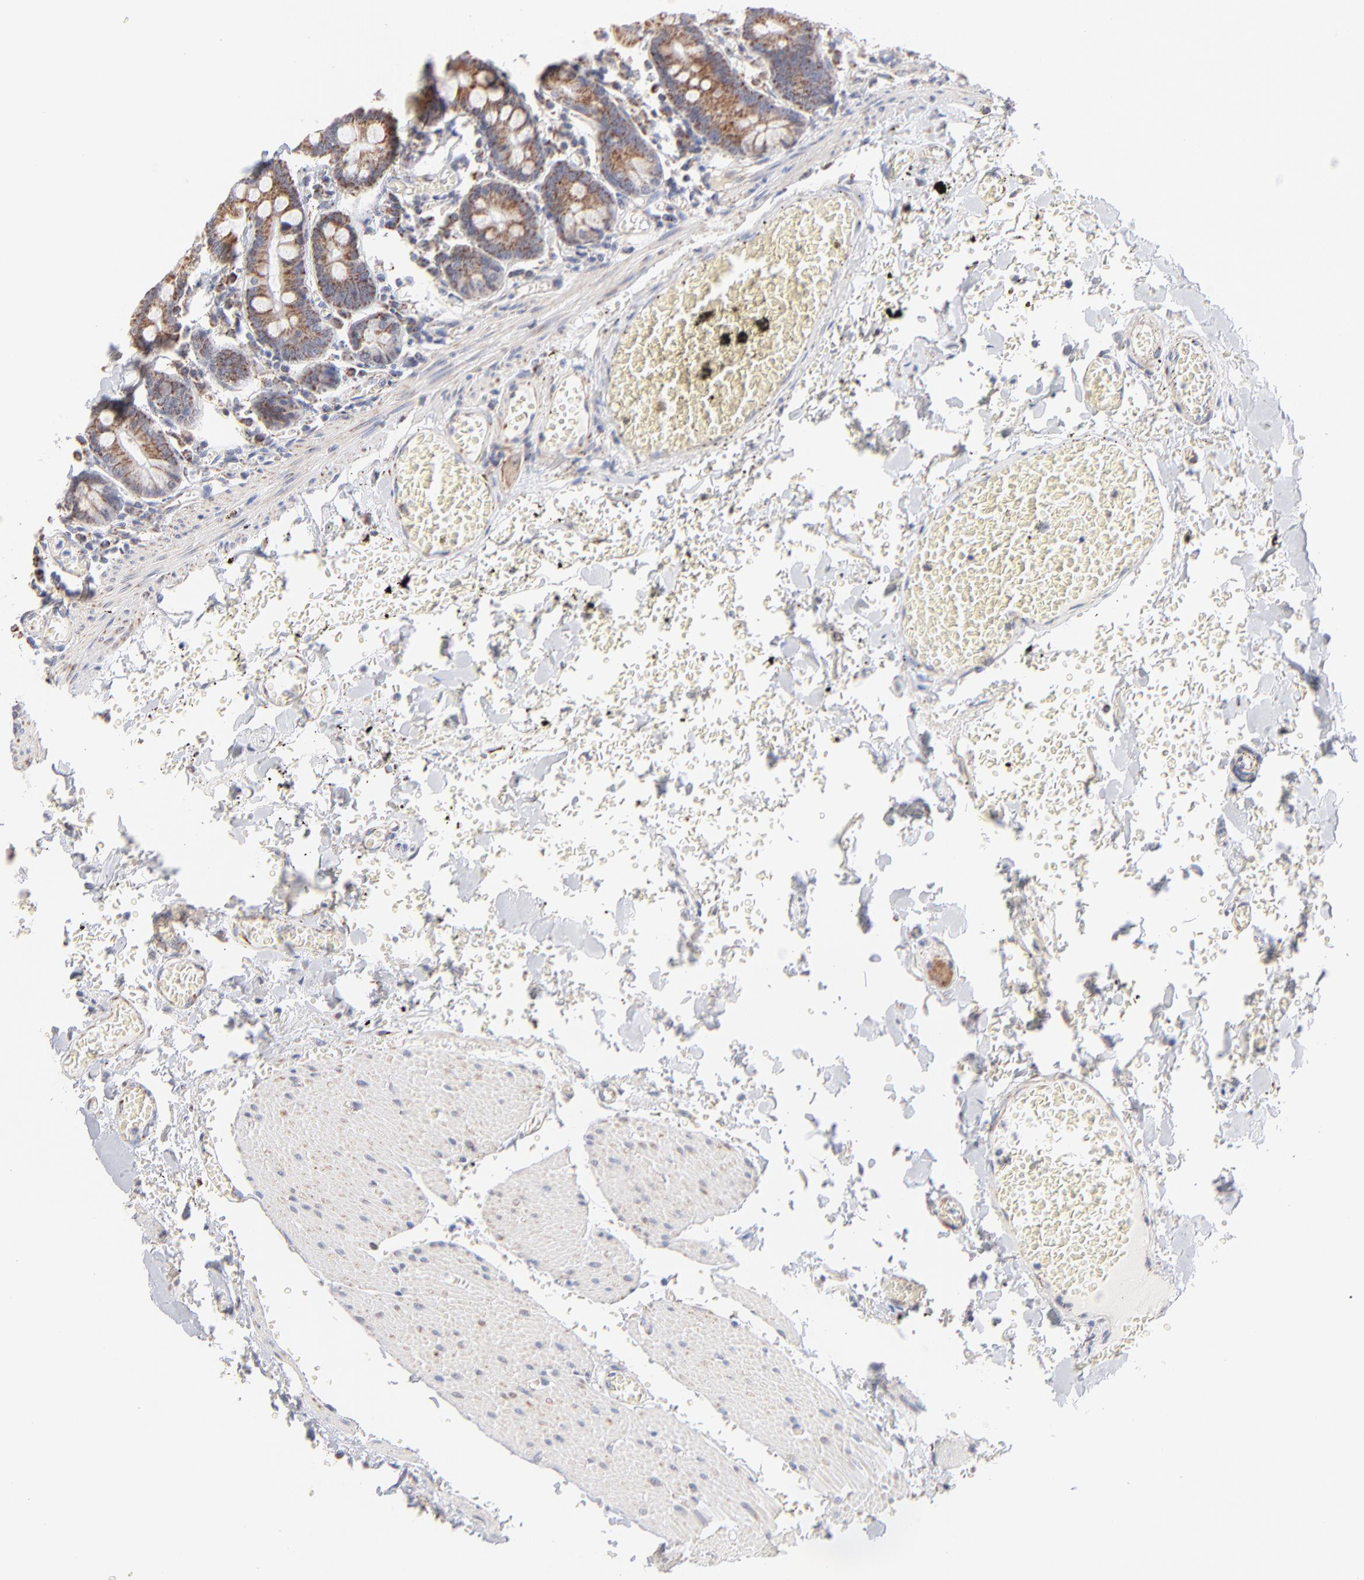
{"staining": {"intensity": "moderate", "quantity": ">75%", "location": "cytoplasmic/membranous"}, "tissue": "small intestine", "cell_type": "Glandular cells", "image_type": "normal", "snomed": [{"axis": "morphology", "description": "Normal tissue, NOS"}, {"axis": "topography", "description": "Small intestine"}], "caption": "Protein expression analysis of unremarkable human small intestine reveals moderate cytoplasmic/membranous expression in approximately >75% of glandular cells. The staining is performed using DAB brown chromogen to label protein expression. The nuclei are counter-stained blue using hematoxylin.", "gene": "MRPL58", "patient": {"sex": "male", "age": 71}}